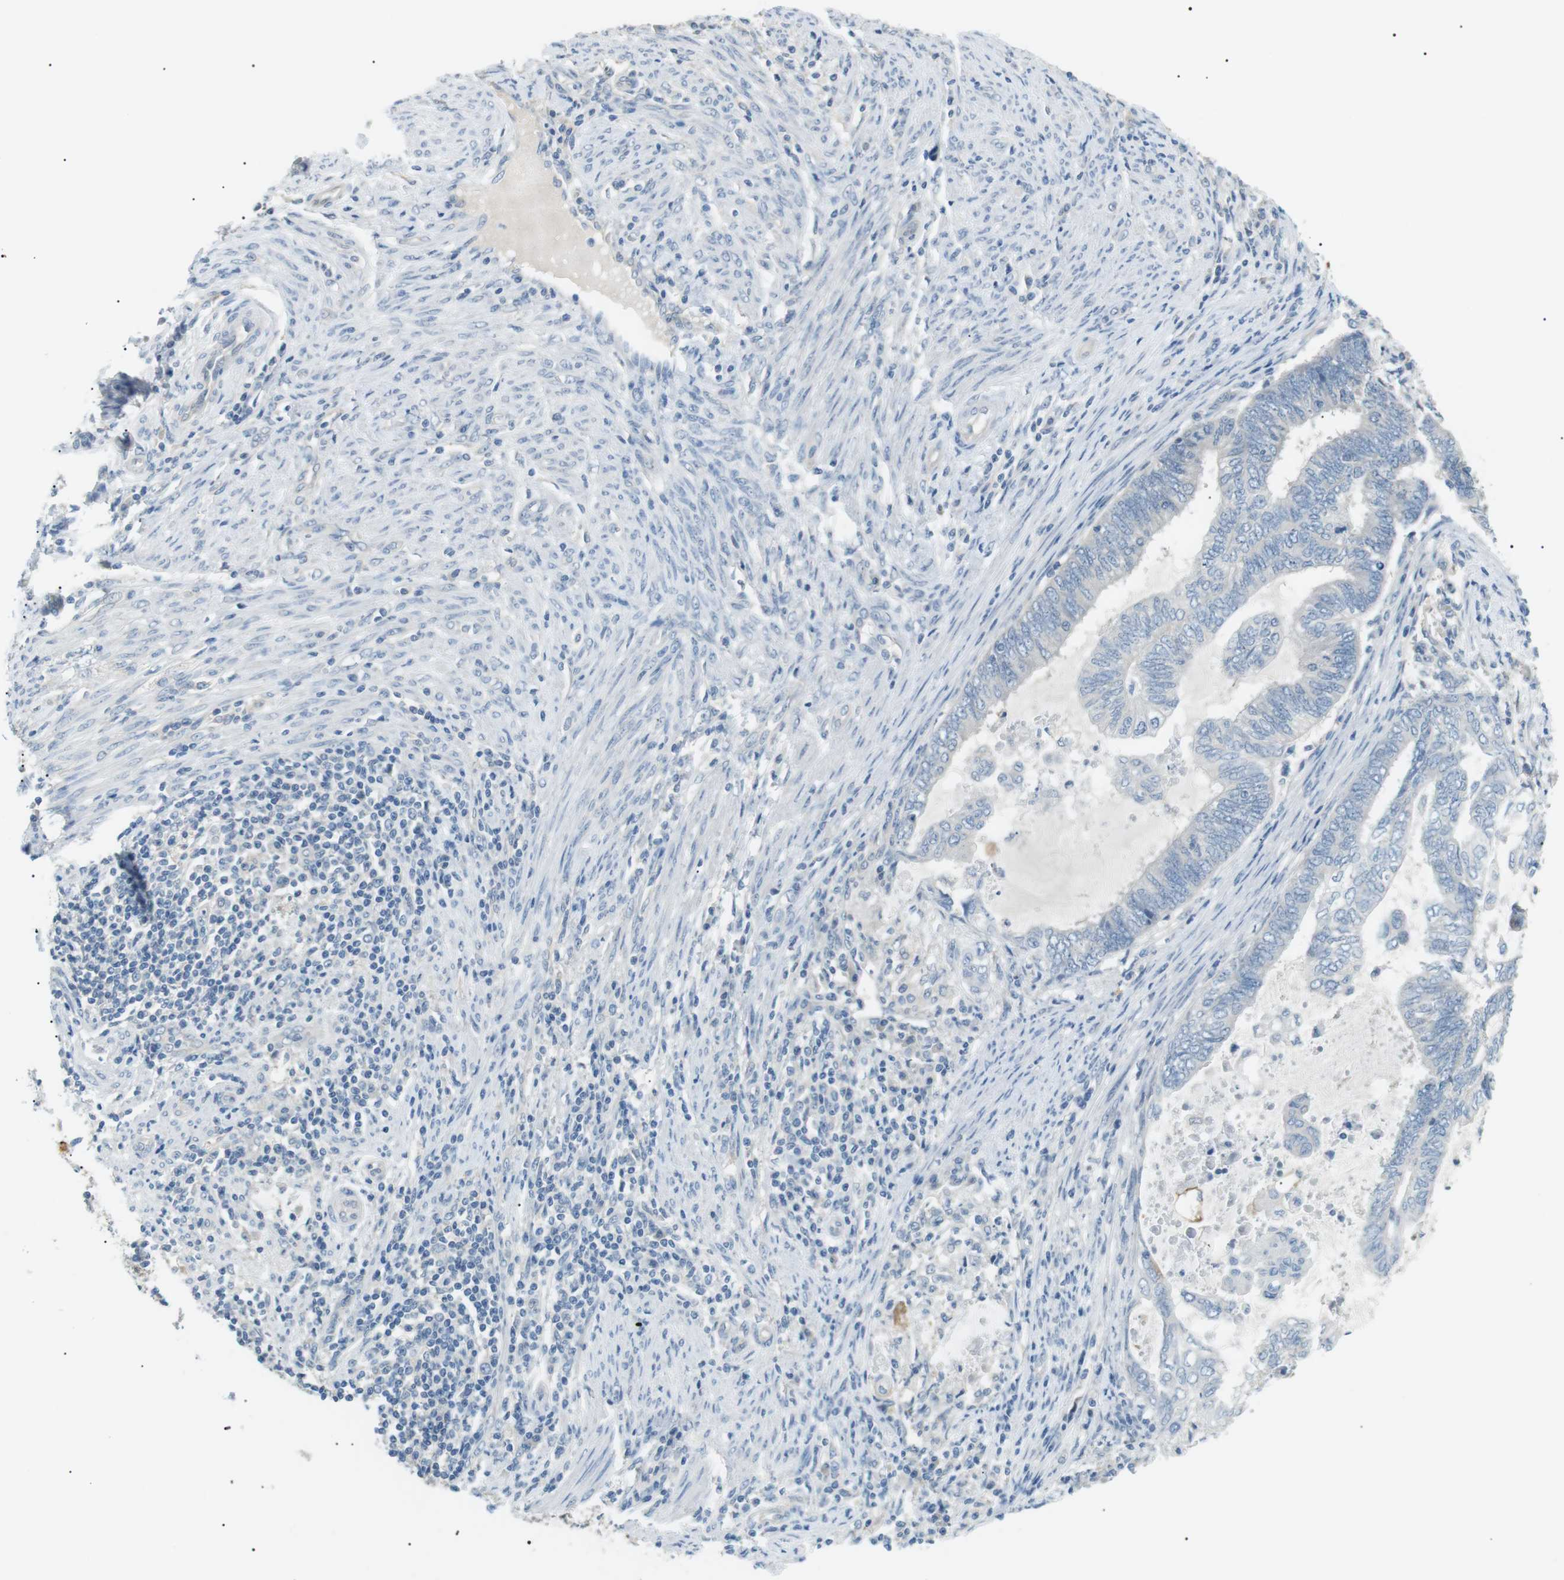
{"staining": {"intensity": "negative", "quantity": "none", "location": "none"}, "tissue": "endometrial cancer", "cell_type": "Tumor cells", "image_type": "cancer", "snomed": [{"axis": "morphology", "description": "Adenocarcinoma, NOS"}, {"axis": "topography", "description": "Uterus"}, {"axis": "topography", "description": "Endometrium"}], "caption": "This is an immunohistochemistry histopathology image of endometrial adenocarcinoma. There is no staining in tumor cells.", "gene": "CDH26", "patient": {"sex": "female", "age": 70}}